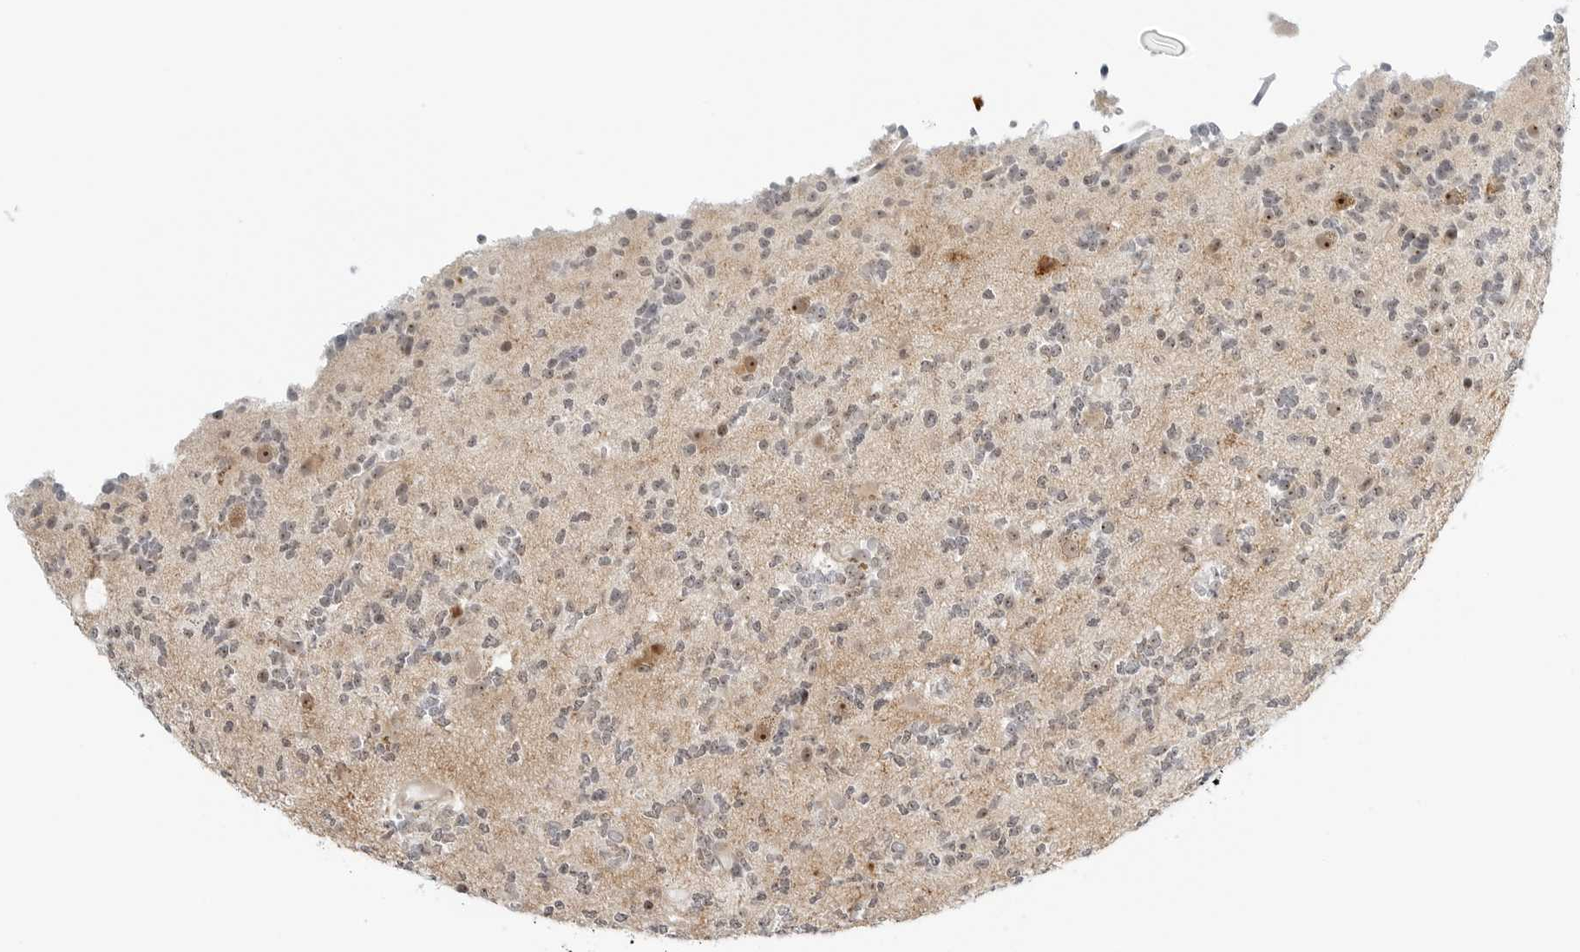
{"staining": {"intensity": "weak", "quantity": "<25%", "location": "nuclear"}, "tissue": "glioma", "cell_type": "Tumor cells", "image_type": "cancer", "snomed": [{"axis": "morphology", "description": "Glioma, malignant, High grade"}, {"axis": "topography", "description": "Brain"}], "caption": "IHC of glioma demonstrates no positivity in tumor cells.", "gene": "RIMKLA", "patient": {"sex": "female", "age": 62}}